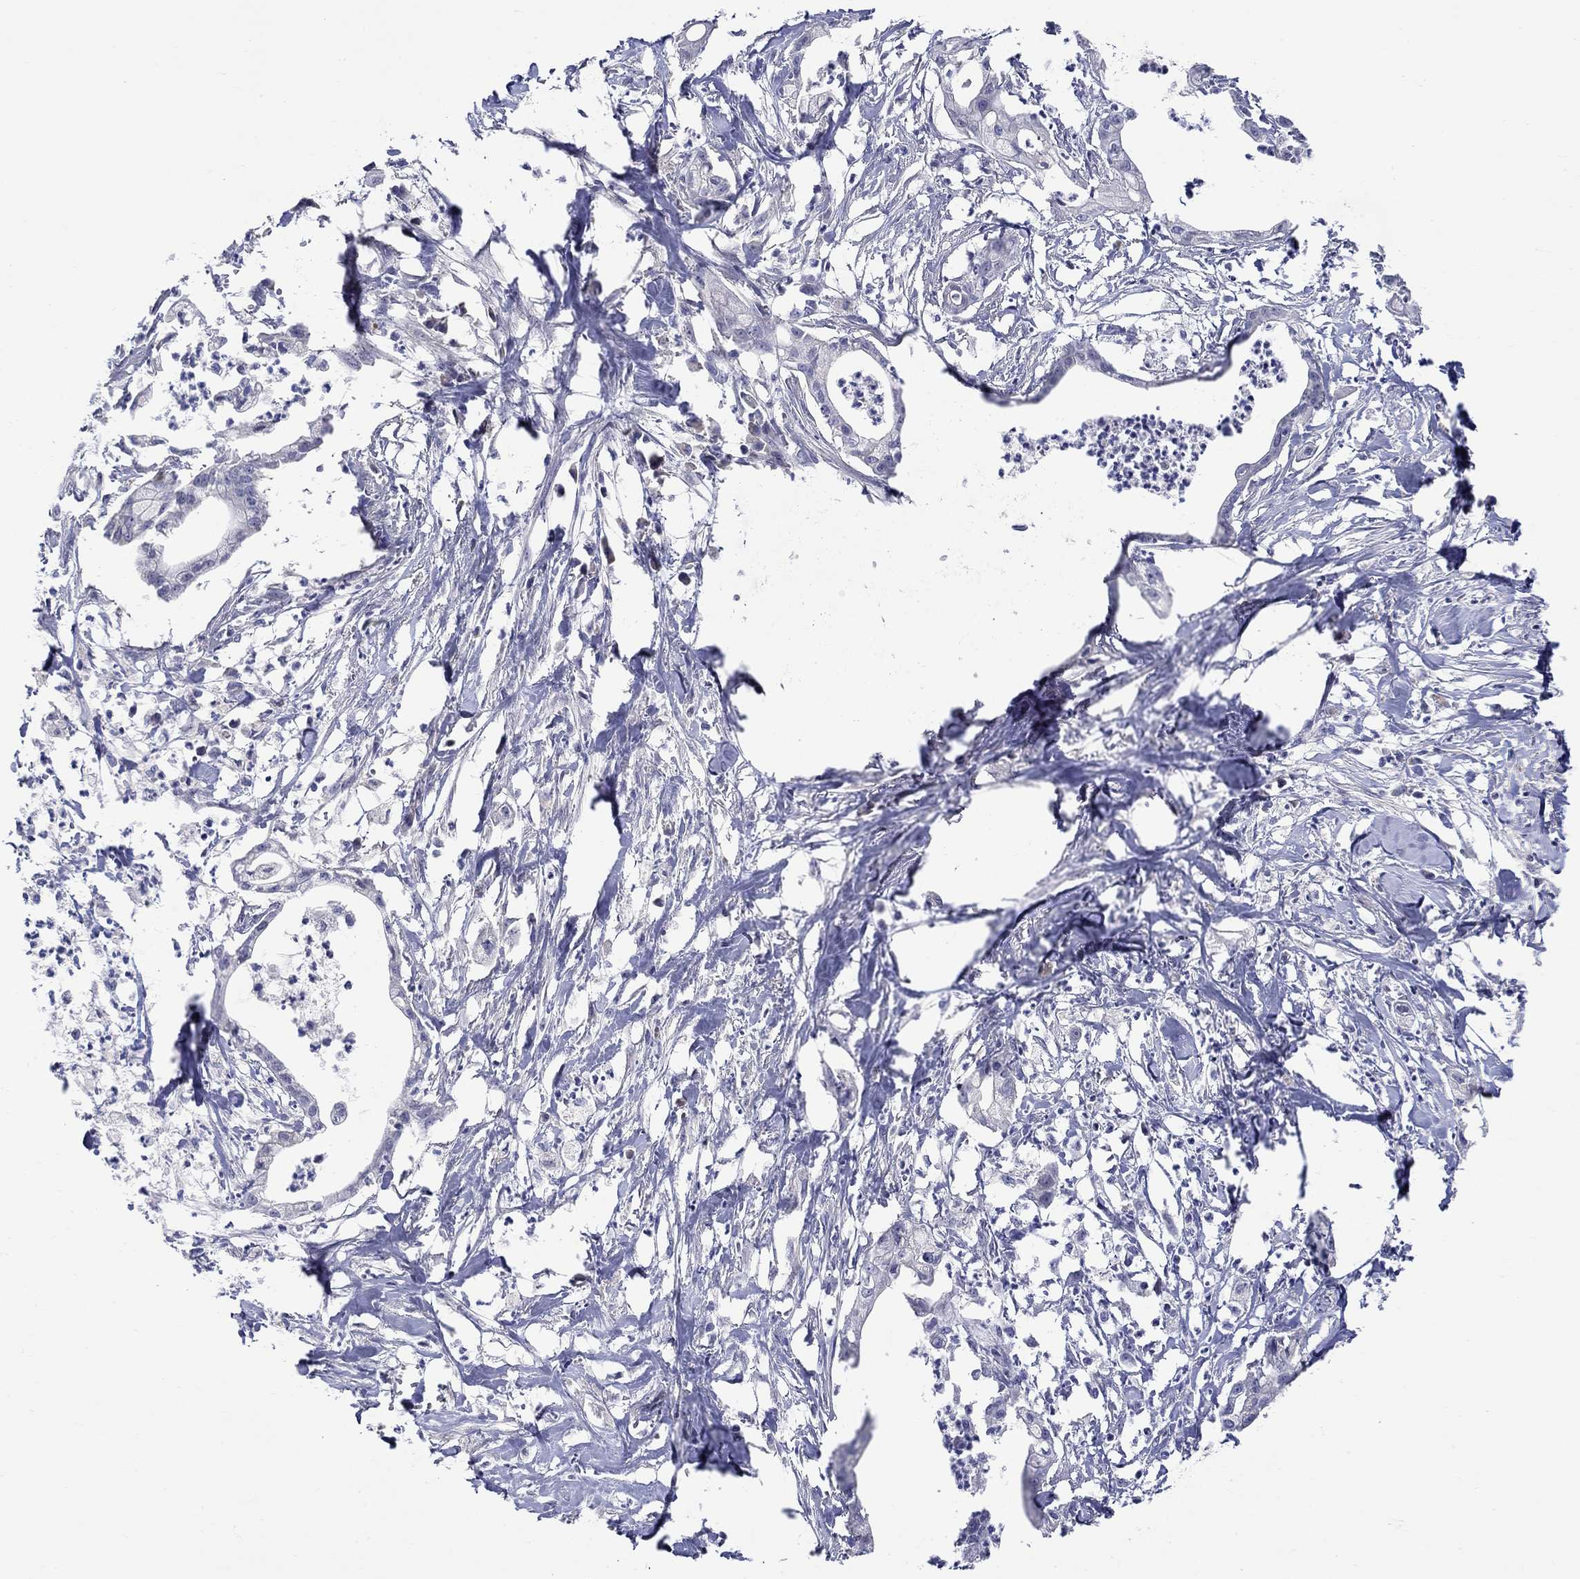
{"staining": {"intensity": "negative", "quantity": "none", "location": "none"}, "tissue": "pancreatic cancer", "cell_type": "Tumor cells", "image_type": "cancer", "snomed": [{"axis": "morphology", "description": "Normal tissue, NOS"}, {"axis": "morphology", "description": "Adenocarcinoma, NOS"}, {"axis": "topography", "description": "Pancreas"}], "caption": "DAB (3,3'-diaminobenzidine) immunohistochemical staining of human pancreatic cancer exhibits no significant expression in tumor cells.", "gene": "SLC30A3", "patient": {"sex": "female", "age": 58}}